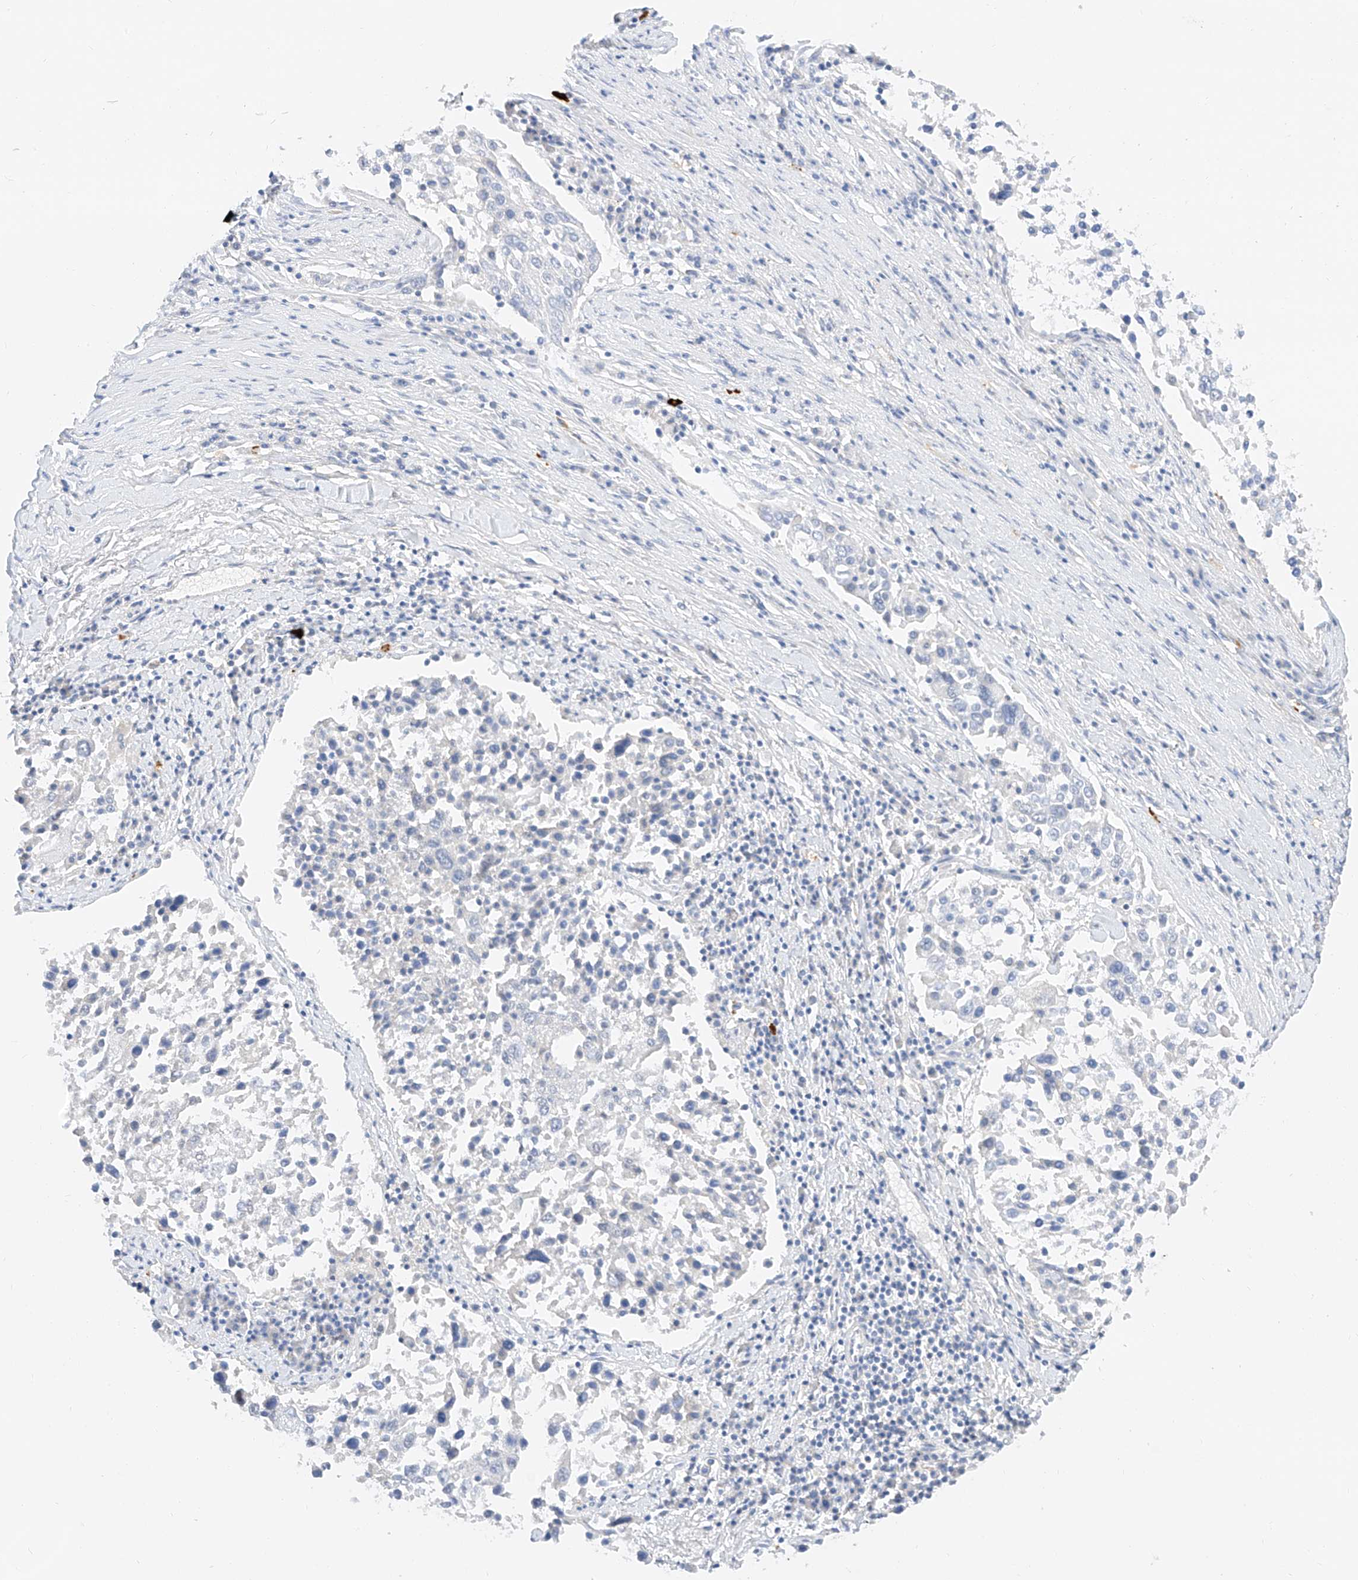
{"staining": {"intensity": "negative", "quantity": "none", "location": "none"}, "tissue": "lung cancer", "cell_type": "Tumor cells", "image_type": "cancer", "snomed": [{"axis": "morphology", "description": "Squamous cell carcinoma, NOS"}, {"axis": "topography", "description": "Lung"}], "caption": "This is a histopathology image of immunohistochemistry (IHC) staining of lung squamous cell carcinoma, which shows no staining in tumor cells. (Brightfield microscopy of DAB IHC at high magnification).", "gene": "CDCP2", "patient": {"sex": "male", "age": 65}}